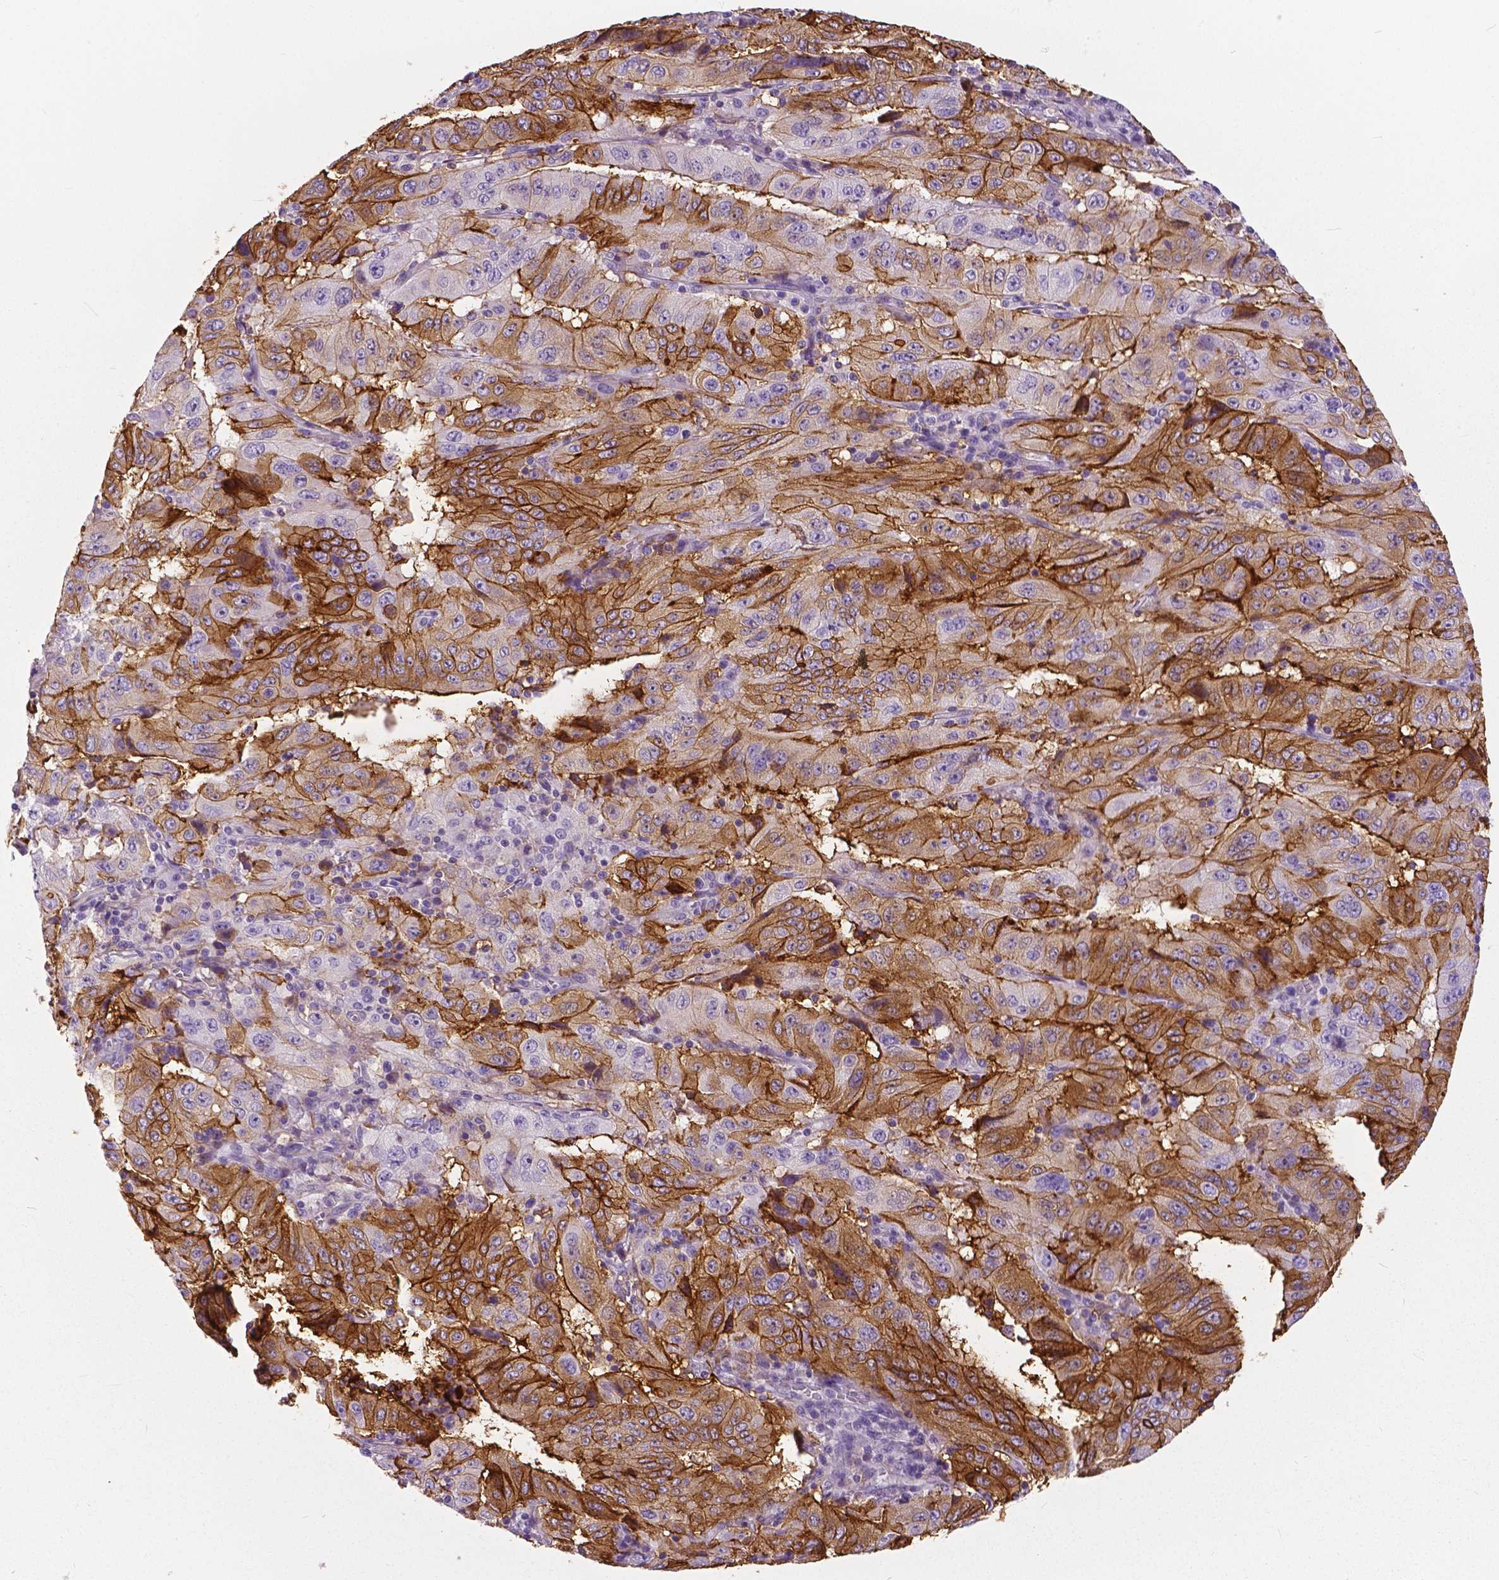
{"staining": {"intensity": "strong", "quantity": ">75%", "location": "cytoplasmic/membranous"}, "tissue": "pancreatic cancer", "cell_type": "Tumor cells", "image_type": "cancer", "snomed": [{"axis": "morphology", "description": "Adenocarcinoma, NOS"}, {"axis": "topography", "description": "Pancreas"}], "caption": "Tumor cells demonstrate high levels of strong cytoplasmic/membranous expression in approximately >75% of cells in human pancreatic cancer (adenocarcinoma). (Stains: DAB (3,3'-diaminobenzidine) in brown, nuclei in blue, Microscopy: brightfield microscopy at high magnification).", "gene": "ANXA13", "patient": {"sex": "male", "age": 63}}